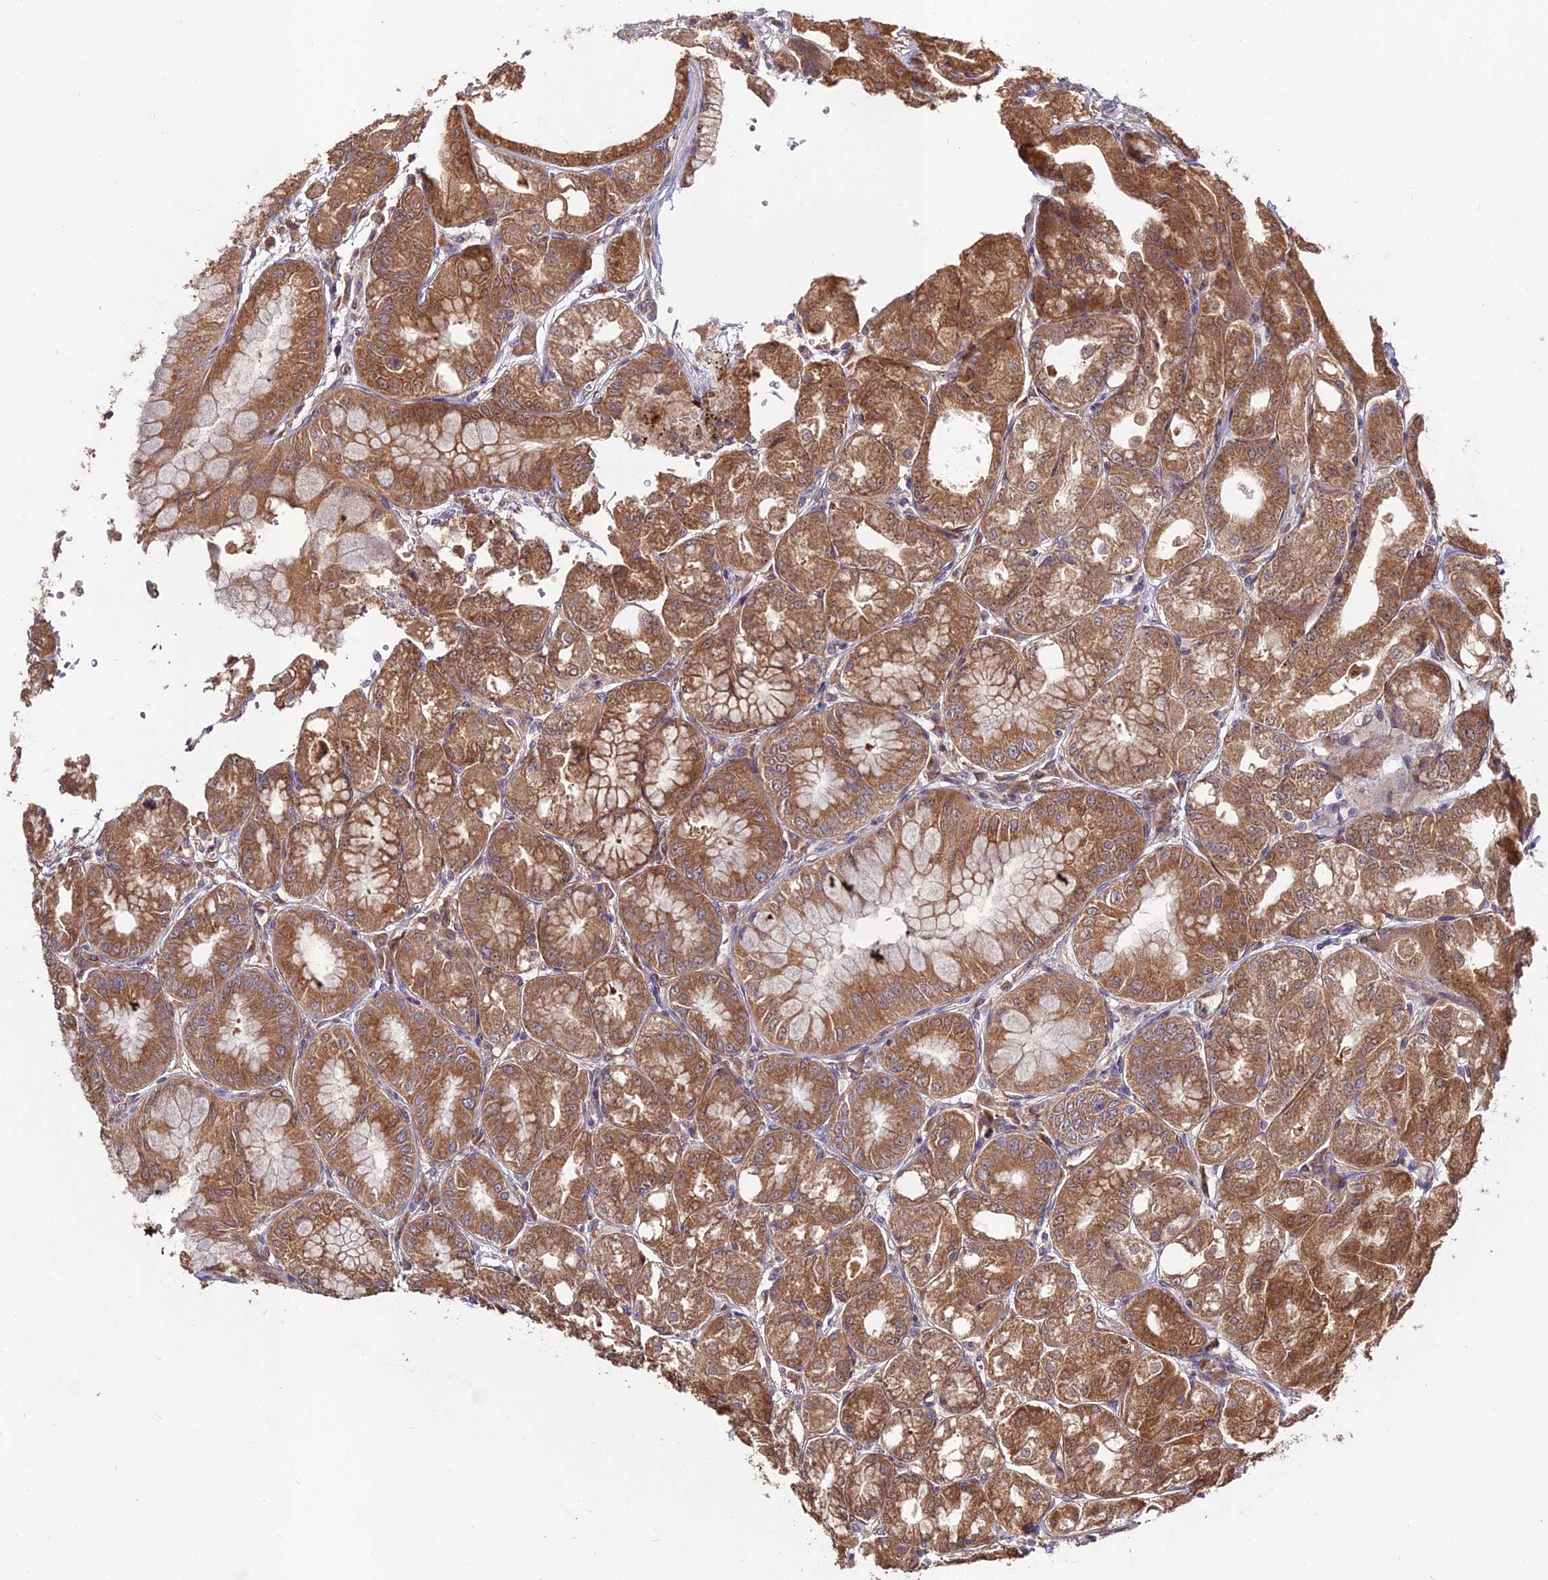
{"staining": {"intensity": "moderate", "quantity": ">75%", "location": "cytoplasmic/membranous"}, "tissue": "stomach", "cell_type": "Glandular cells", "image_type": "normal", "snomed": [{"axis": "morphology", "description": "Normal tissue, NOS"}, {"axis": "topography", "description": "Stomach, lower"}], "caption": "The micrograph reveals immunohistochemical staining of normal stomach. There is moderate cytoplasmic/membranous staining is seen in approximately >75% of glandular cells.", "gene": "GRTP1", "patient": {"sex": "male", "age": 71}}